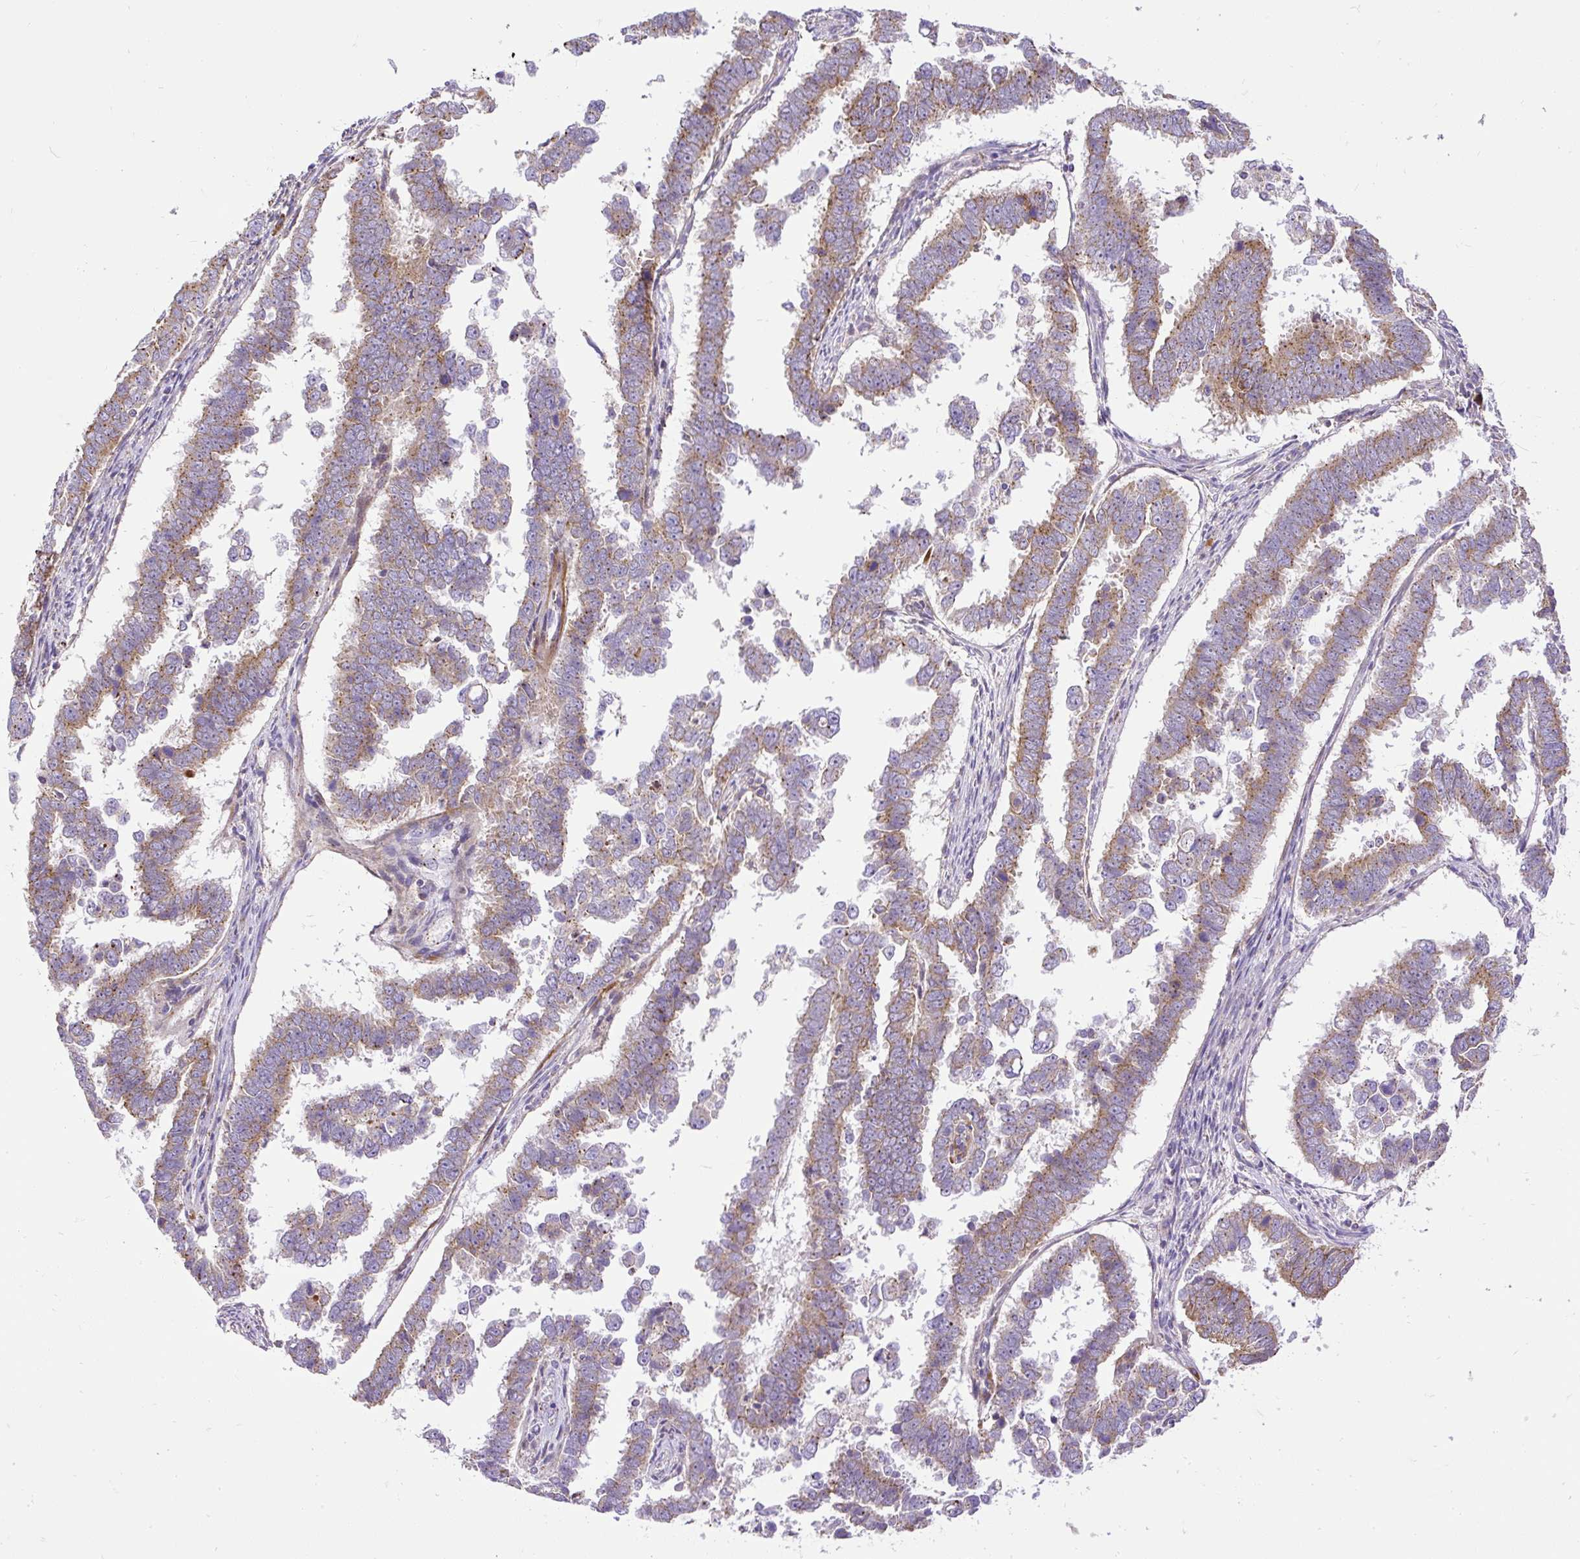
{"staining": {"intensity": "moderate", "quantity": "25%-75%", "location": "cytoplasmic/membranous"}, "tissue": "endometrial cancer", "cell_type": "Tumor cells", "image_type": "cancer", "snomed": [{"axis": "morphology", "description": "Adenocarcinoma, NOS"}, {"axis": "topography", "description": "Endometrium"}], "caption": "A brown stain labels moderate cytoplasmic/membranous positivity of a protein in human endometrial adenocarcinoma tumor cells.", "gene": "CFAP47", "patient": {"sex": "female", "age": 75}}